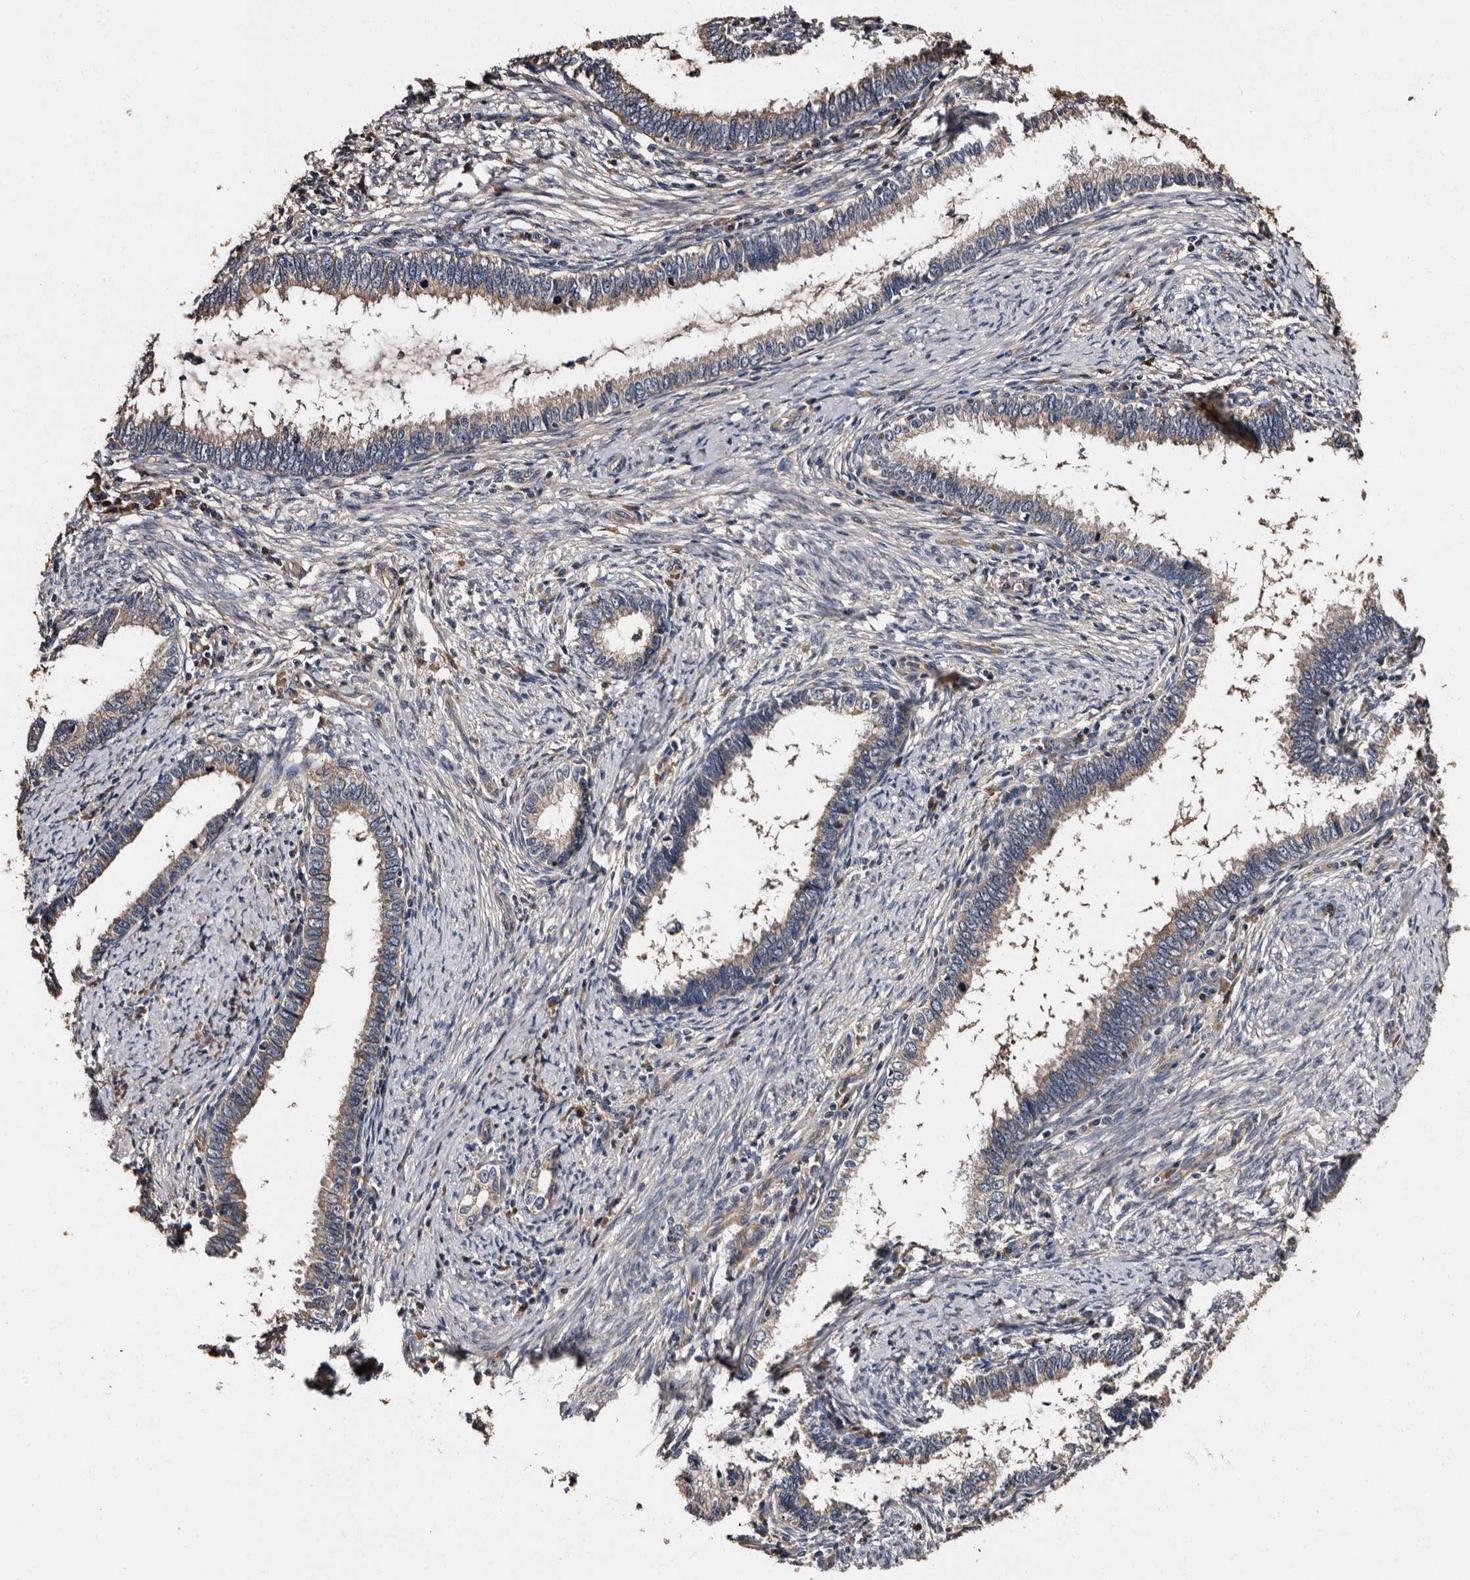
{"staining": {"intensity": "weak", "quantity": "<25%", "location": "cytoplasmic/membranous"}, "tissue": "cervical cancer", "cell_type": "Tumor cells", "image_type": "cancer", "snomed": [{"axis": "morphology", "description": "Adenocarcinoma, NOS"}, {"axis": "topography", "description": "Cervix"}], "caption": "Image shows no protein expression in tumor cells of adenocarcinoma (cervical) tissue.", "gene": "ADCK5", "patient": {"sex": "female", "age": 36}}